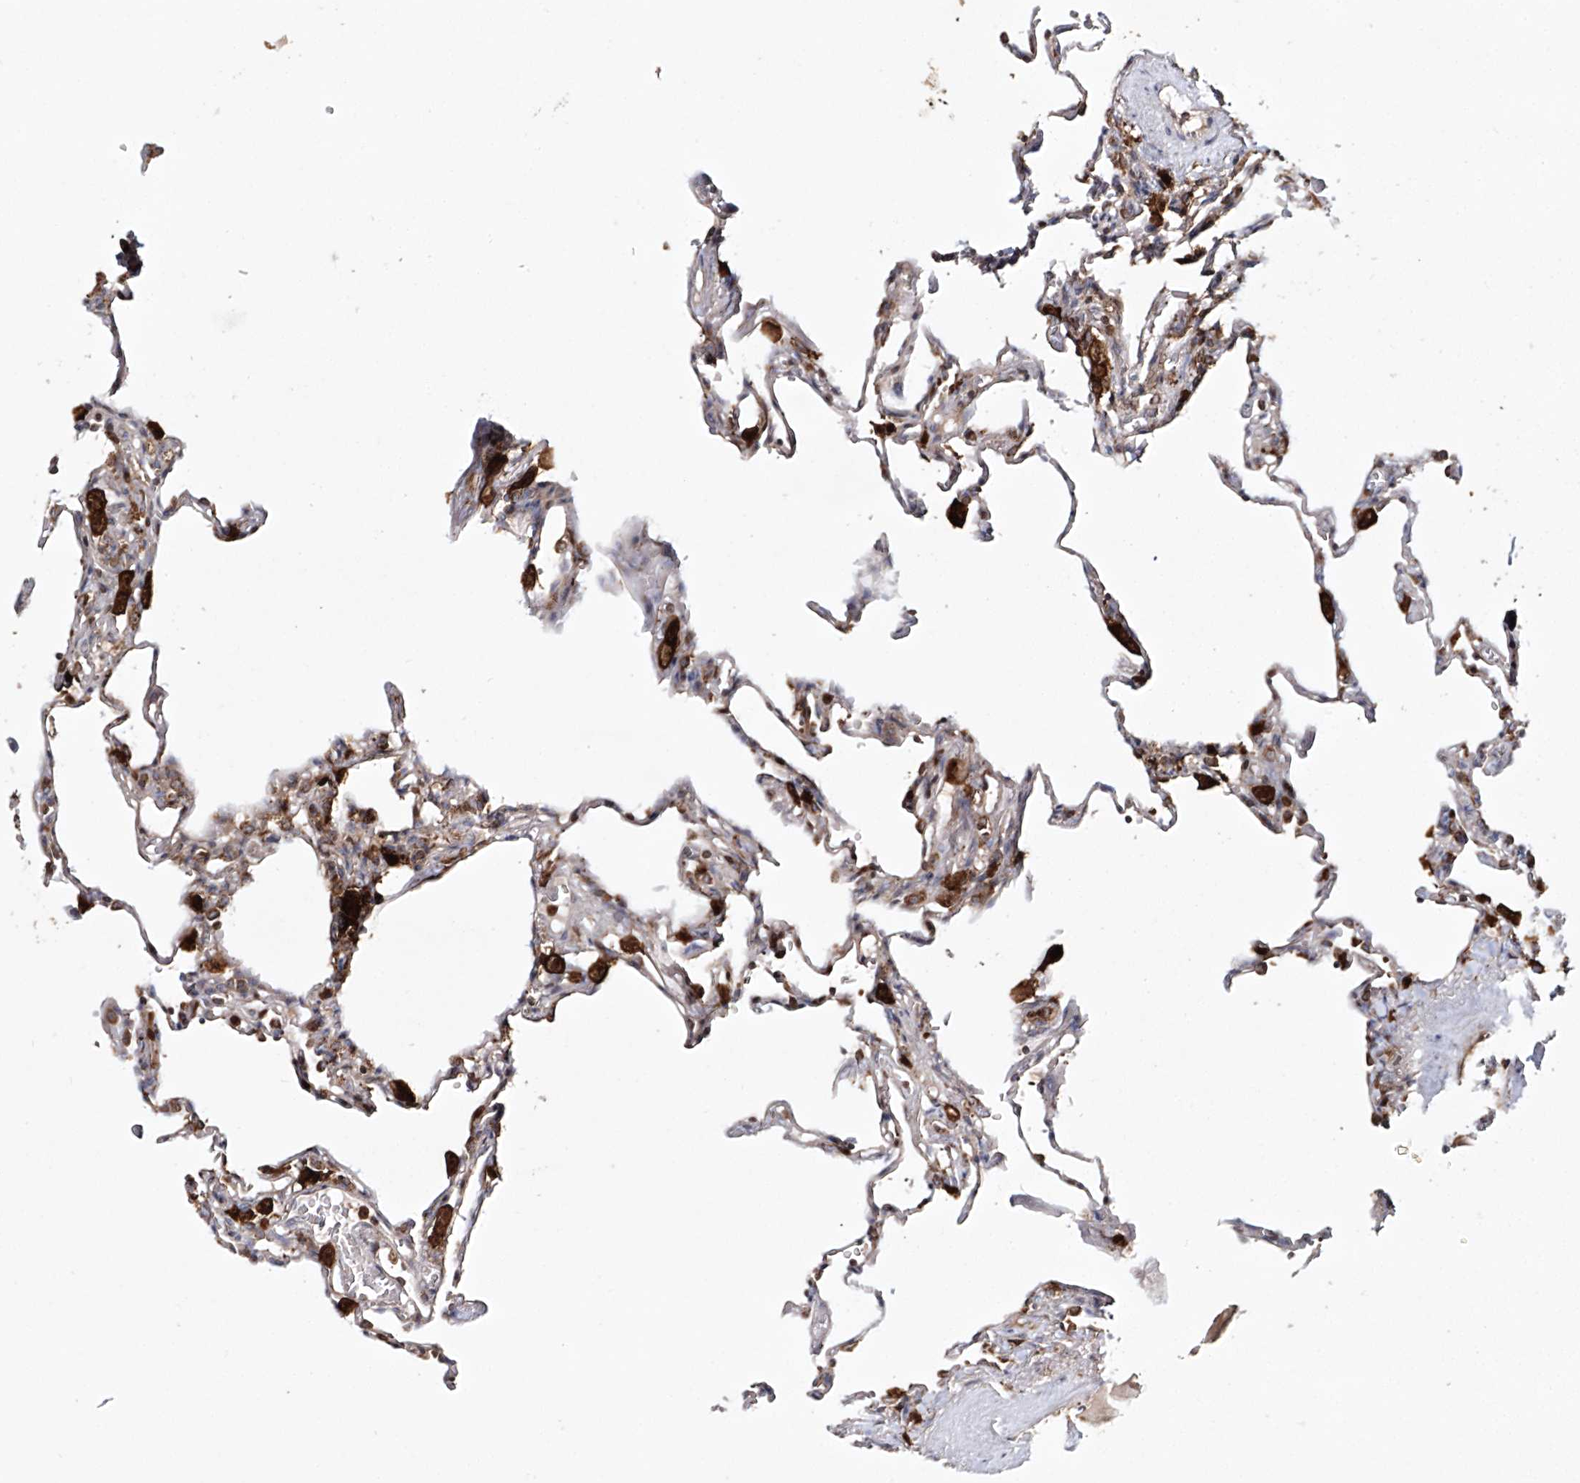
{"staining": {"intensity": "moderate", "quantity": "<25%", "location": "cytoplasmic/membranous"}, "tissue": "lung", "cell_type": "Alveolar cells", "image_type": "normal", "snomed": [{"axis": "morphology", "description": "Normal tissue, NOS"}, {"axis": "topography", "description": "Lung"}], "caption": "High-magnification brightfield microscopy of benign lung stained with DAB (3,3'-diaminobenzidine) (brown) and counterstained with hematoxylin (blue). alveolar cells exhibit moderate cytoplasmic/membranous positivity is identified in about<25% of cells.", "gene": "ARCN1", "patient": {"sex": "male", "age": 59}}